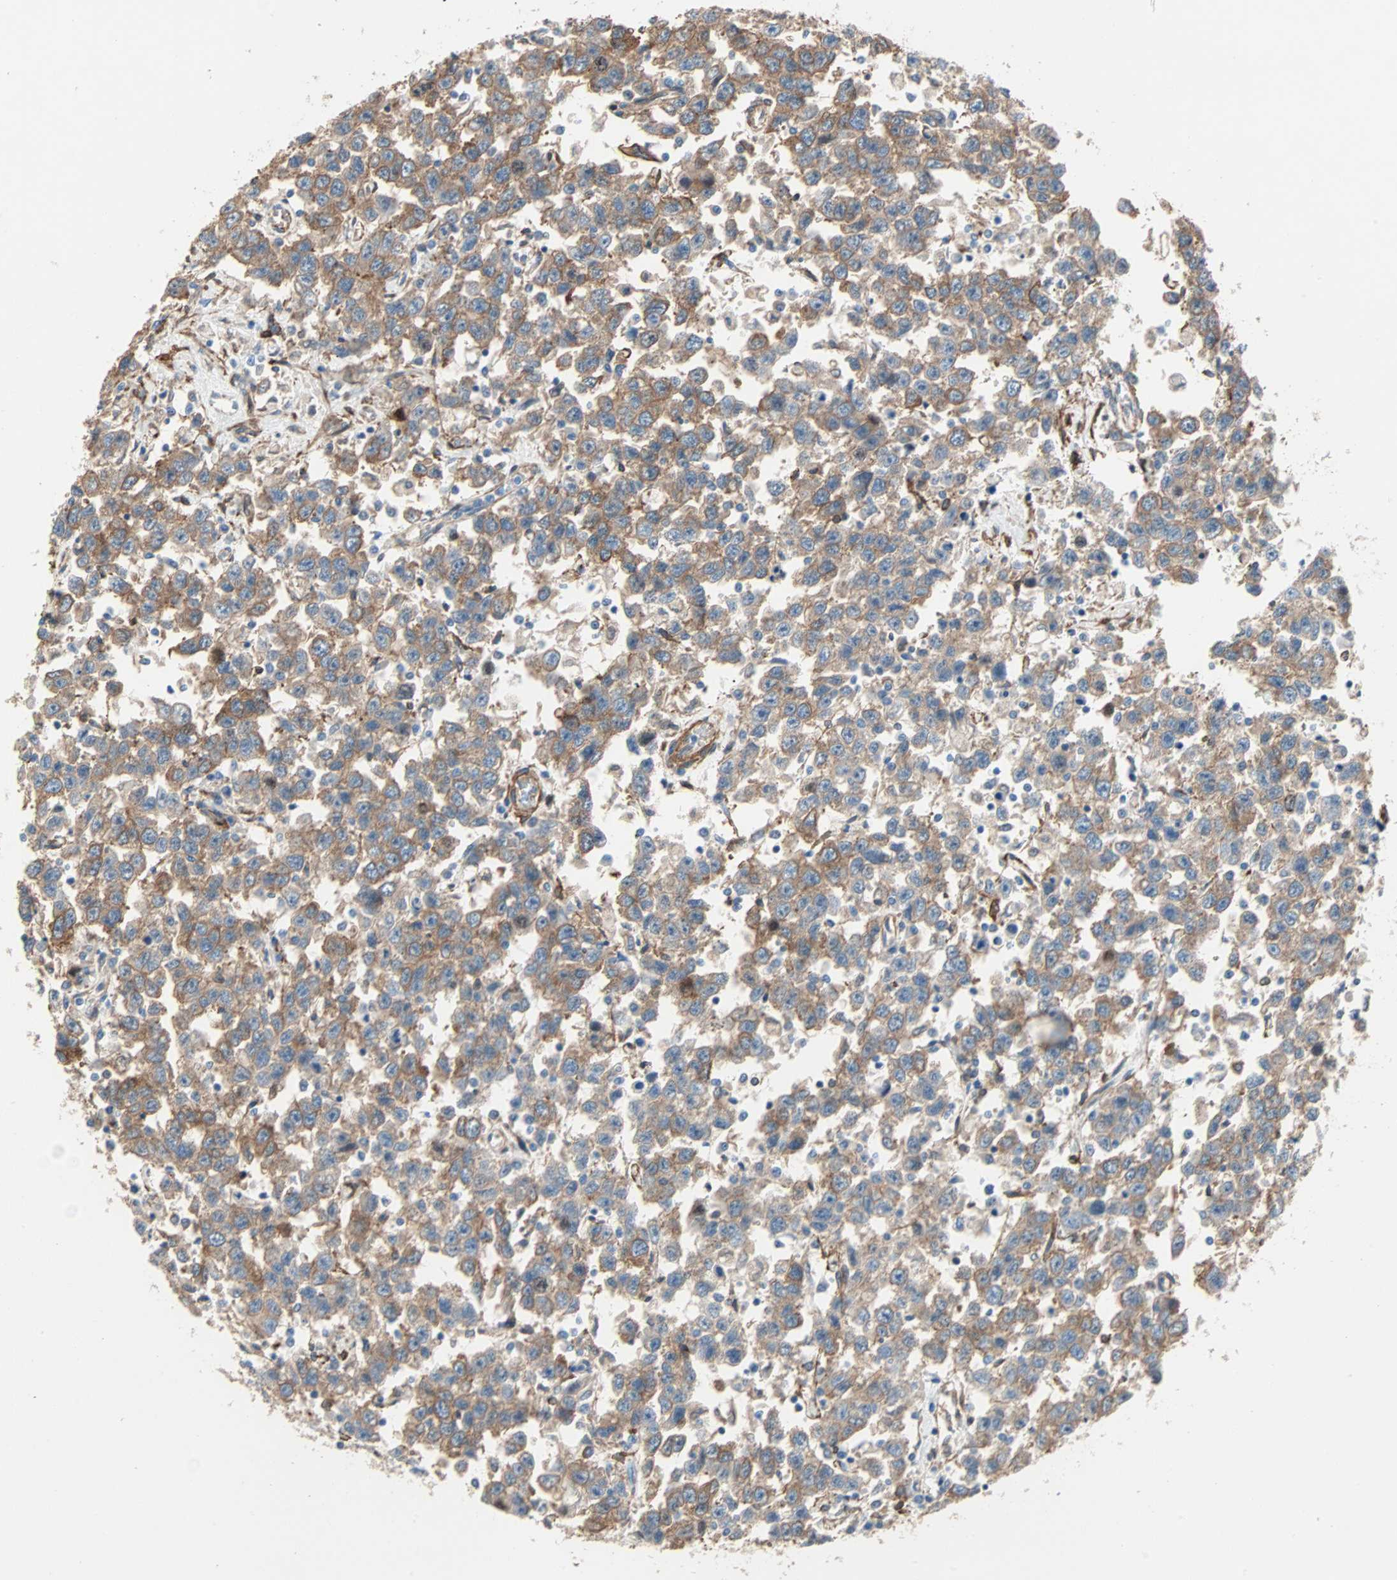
{"staining": {"intensity": "moderate", "quantity": ">75%", "location": "cytoplasmic/membranous"}, "tissue": "testis cancer", "cell_type": "Tumor cells", "image_type": "cancer", "snomed": [{"axis": "morphology", "description": "Seminoma, NOS"}, {"axis": "topography", "description": "Testis"}], "caption": "DAB immunohistochemical staining of testis seminoma displays moderate cytoplasmic/membranous protein staining in about >75% of tumor cells. Immunohistochemistry stains the protein of interest in brown and the nuclei are stained blue.", "gene": "EPB41L2", "patient": {"sex": "male", "age": 41}}